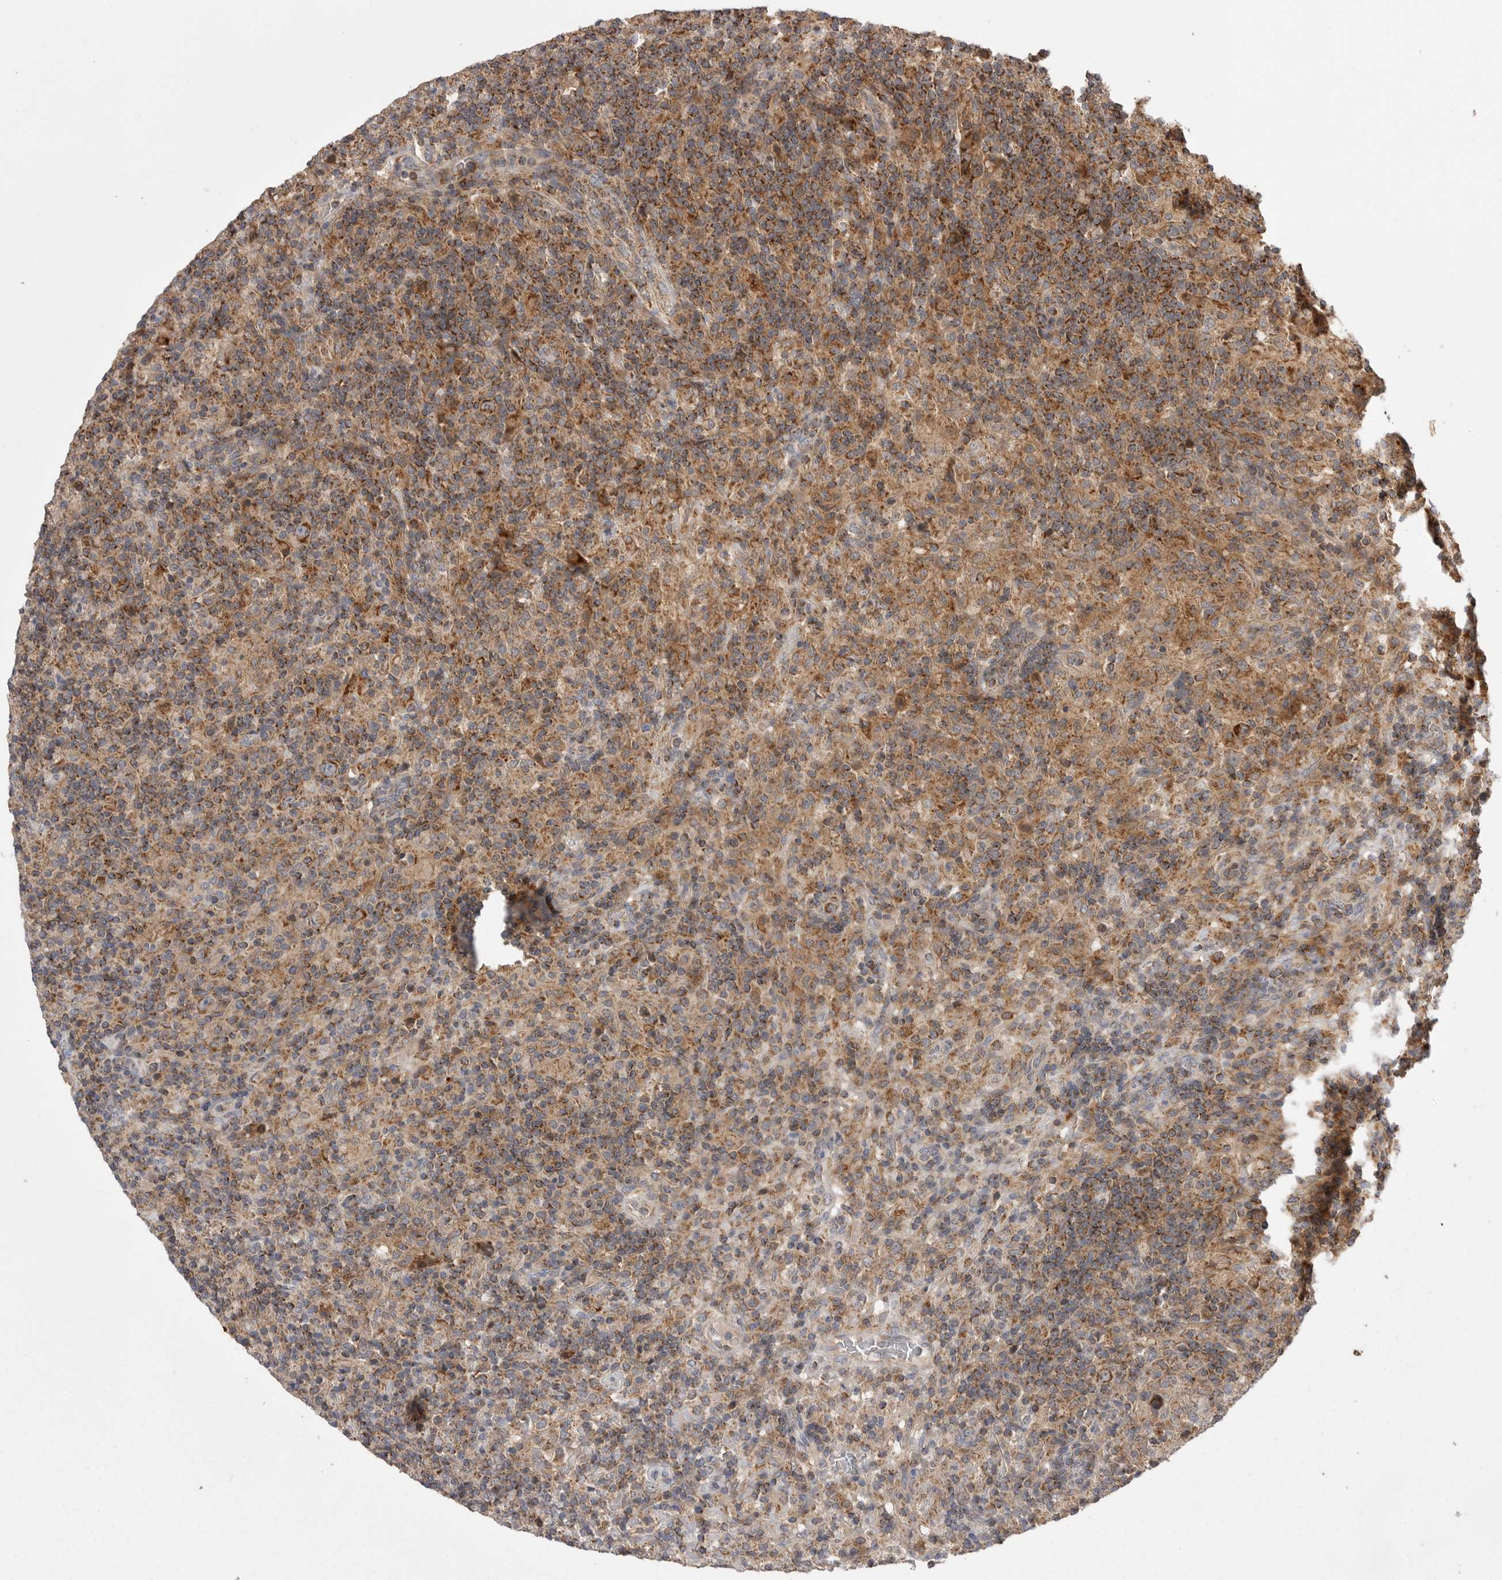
{"staining": {"intensity": "moderate", "quantity": ">75%", "location": "cytoplasmic/membranous"}, "tissue": "lymphoma", "cell_type": "Tumor cells", "image_type": "cancer", "snomed": [{"axis": "morphology", "description": "Hodgkin's disease, NOS"}, {"axis": "topography", "description": "Lymph node"}], "caption": "A photomicrograph of lymphoma stained for a protein displays moderate cytoplasmic/membranous brown staining in tumor cells. (Stains: DAB in brown, nuclei in blue, Microscopy: brightfield microscopy at high magnification).", "gene": "KYAT3", "patient": {"sex": "male", "age": 70}}